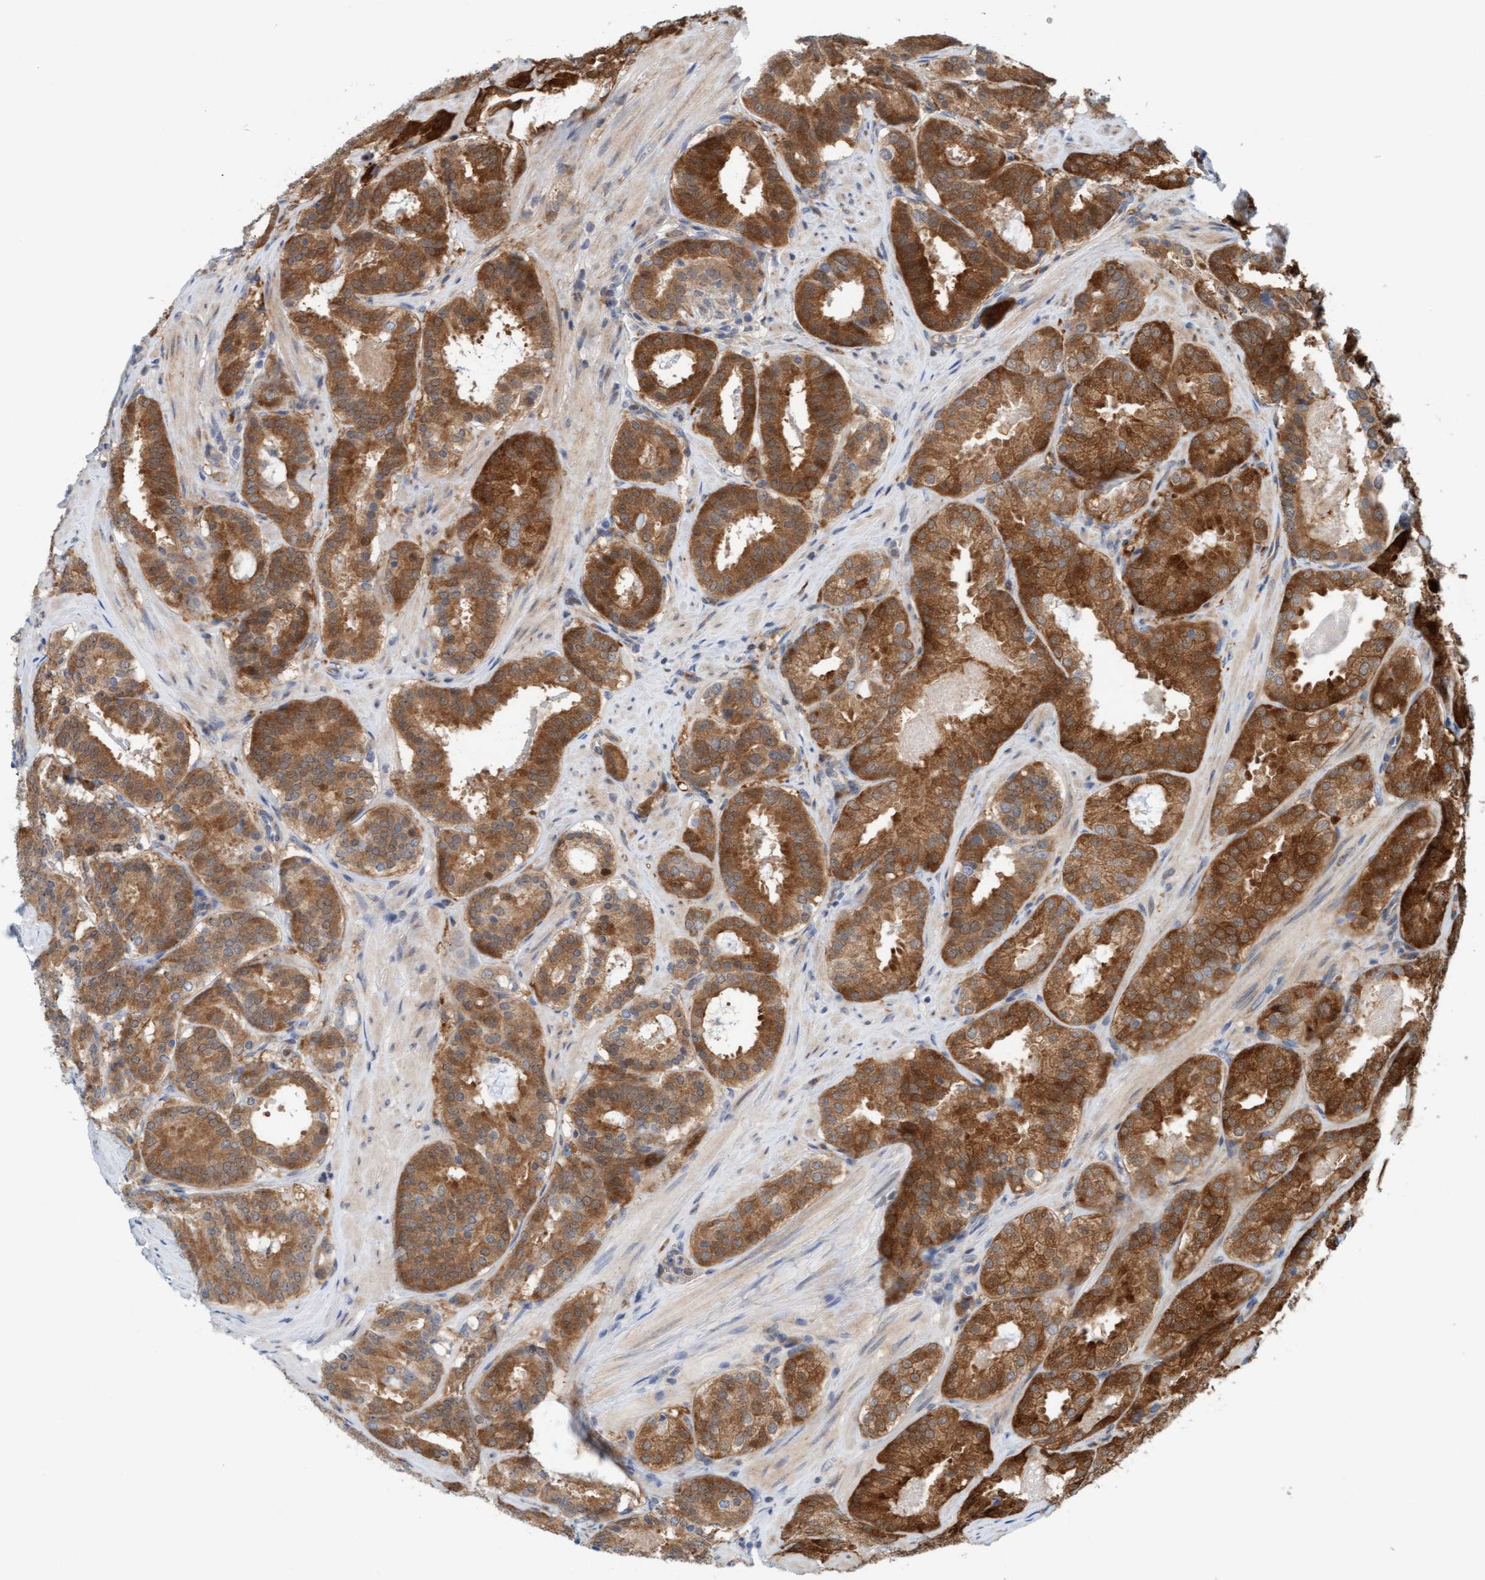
{"staining": {"intensity": "strong", "quantity": ">75%", "location": "cytoplasmic/membranous"}, "tissue": "prostate cancer", "cell_type": "Tumor cells", "image_type": "cancer", "snomed": [{"axis": "morphology", "description": "Adenocarcinoma, Low grade"}, {"axis": "topography", "description": "Prostate"}], "caption": "The histopathology image demonstrates a brown stain indicating the presence of a protein in the cytoplasmic/membranous of tumor cells in prostate cancer. Immunohistochemistry (ihc) stains the protein of interest in brown and the nuclei are stained blue.", "gene": "EIF4EBP1", "patient": {"sex": "male", "age": 69}}